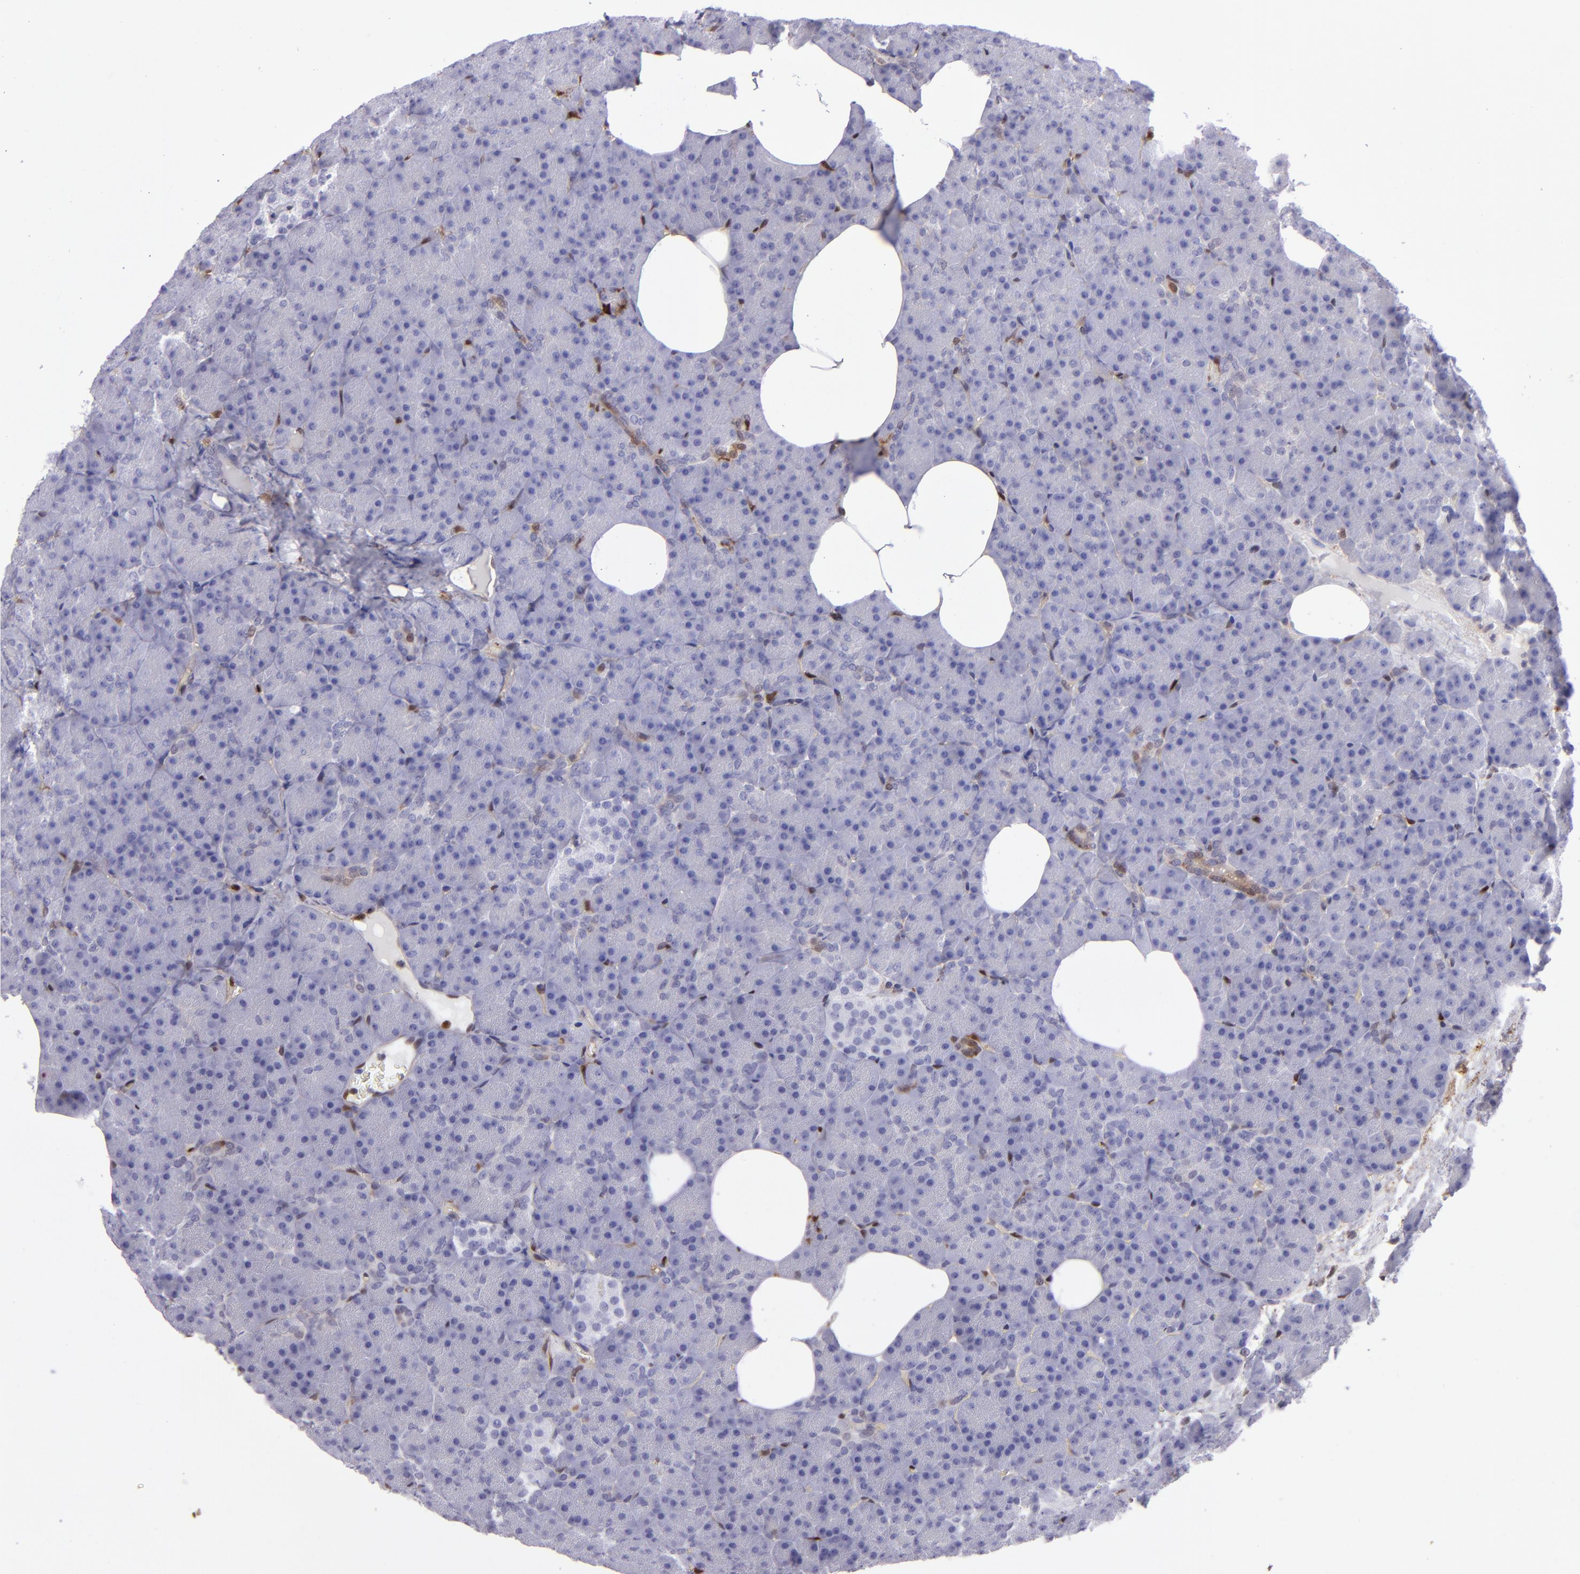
{"staining": {"intensity": "negative", "quantity": "none", "location": "none"}, "tissue": "pancreas", "cell_type": "Exocrine glandular cells", "image_type": "normal", "snomed": [{"axis": "morphology", "description": "Normal tissue, NOS"}, {"axis": "topography", "description": "Pancreas"}], "caption": "DAB (3,3'-diaminobenzidine) immunohistochemical staining of benign human pancreas reveals no significant staining in exocrine glandular cells. (IHC, brightfield microscopy, high magnification).", "gene": "TYMP", "patient": {"sex": "female", "age": 35}}